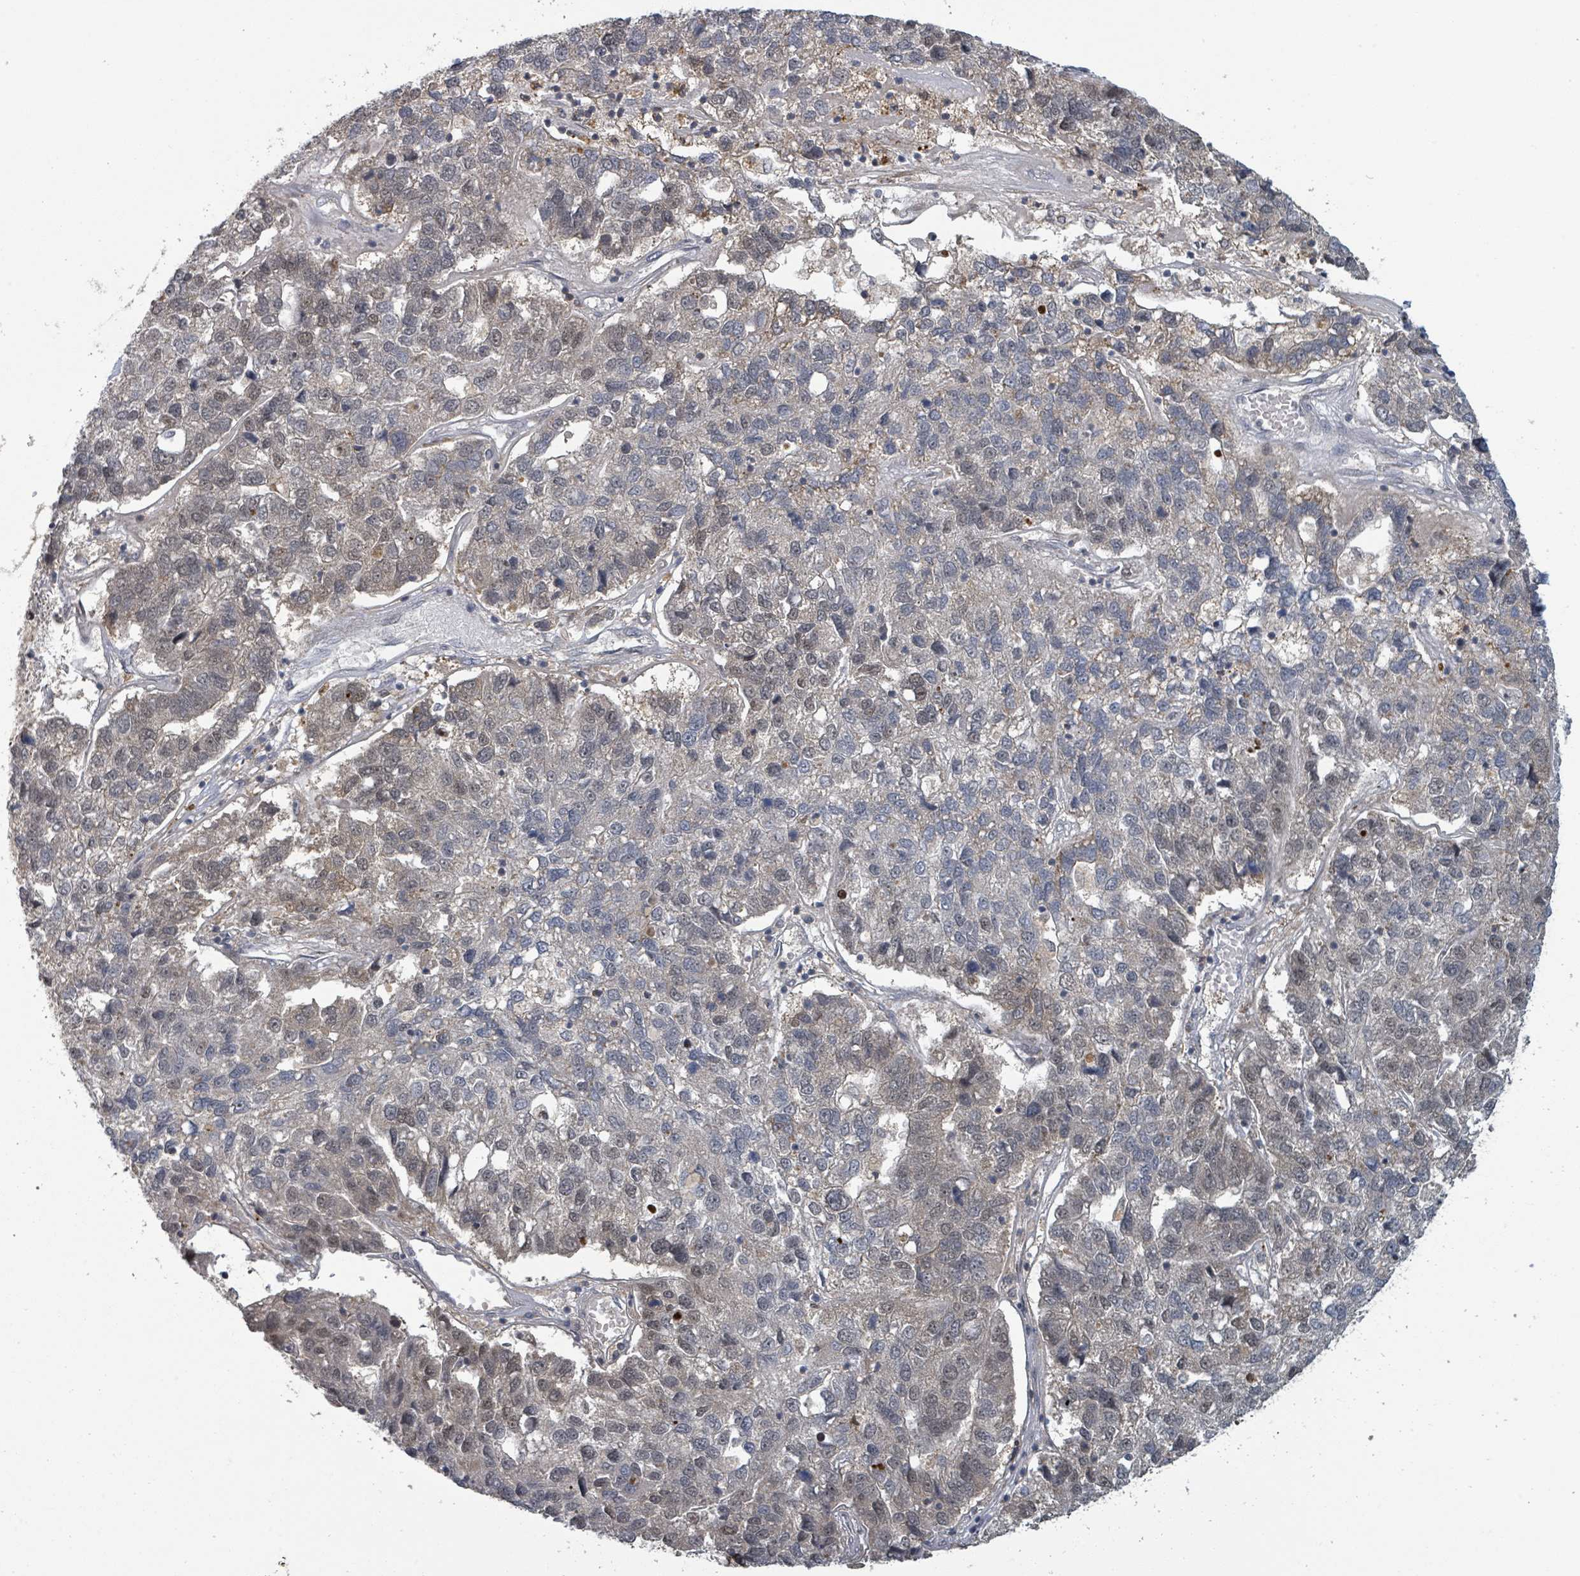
{"staining": {"intensity": "weak", "quantity": "25%-75%", "location": "cytoplasmic/membranous,nuclear"}, "tissue": "pancreatic cancer", "cell_type": "Tumor cells", "image_type": "cancer", "snomed": [{"axis": "morphology", "description": "Adenocarcinoma, NOS"}, {"axis": "topography", "description": "Pancreas"}], "caption": "Immunohistochemical staining of human pancreatic adenocarcinoma displays low levels of weak cytoplasmic/membranous and nuclear expression in approximately 25%-75% of tumor cells.", "gene": "GTF3C1", "patient": {"sex": "female", "age": 61}}